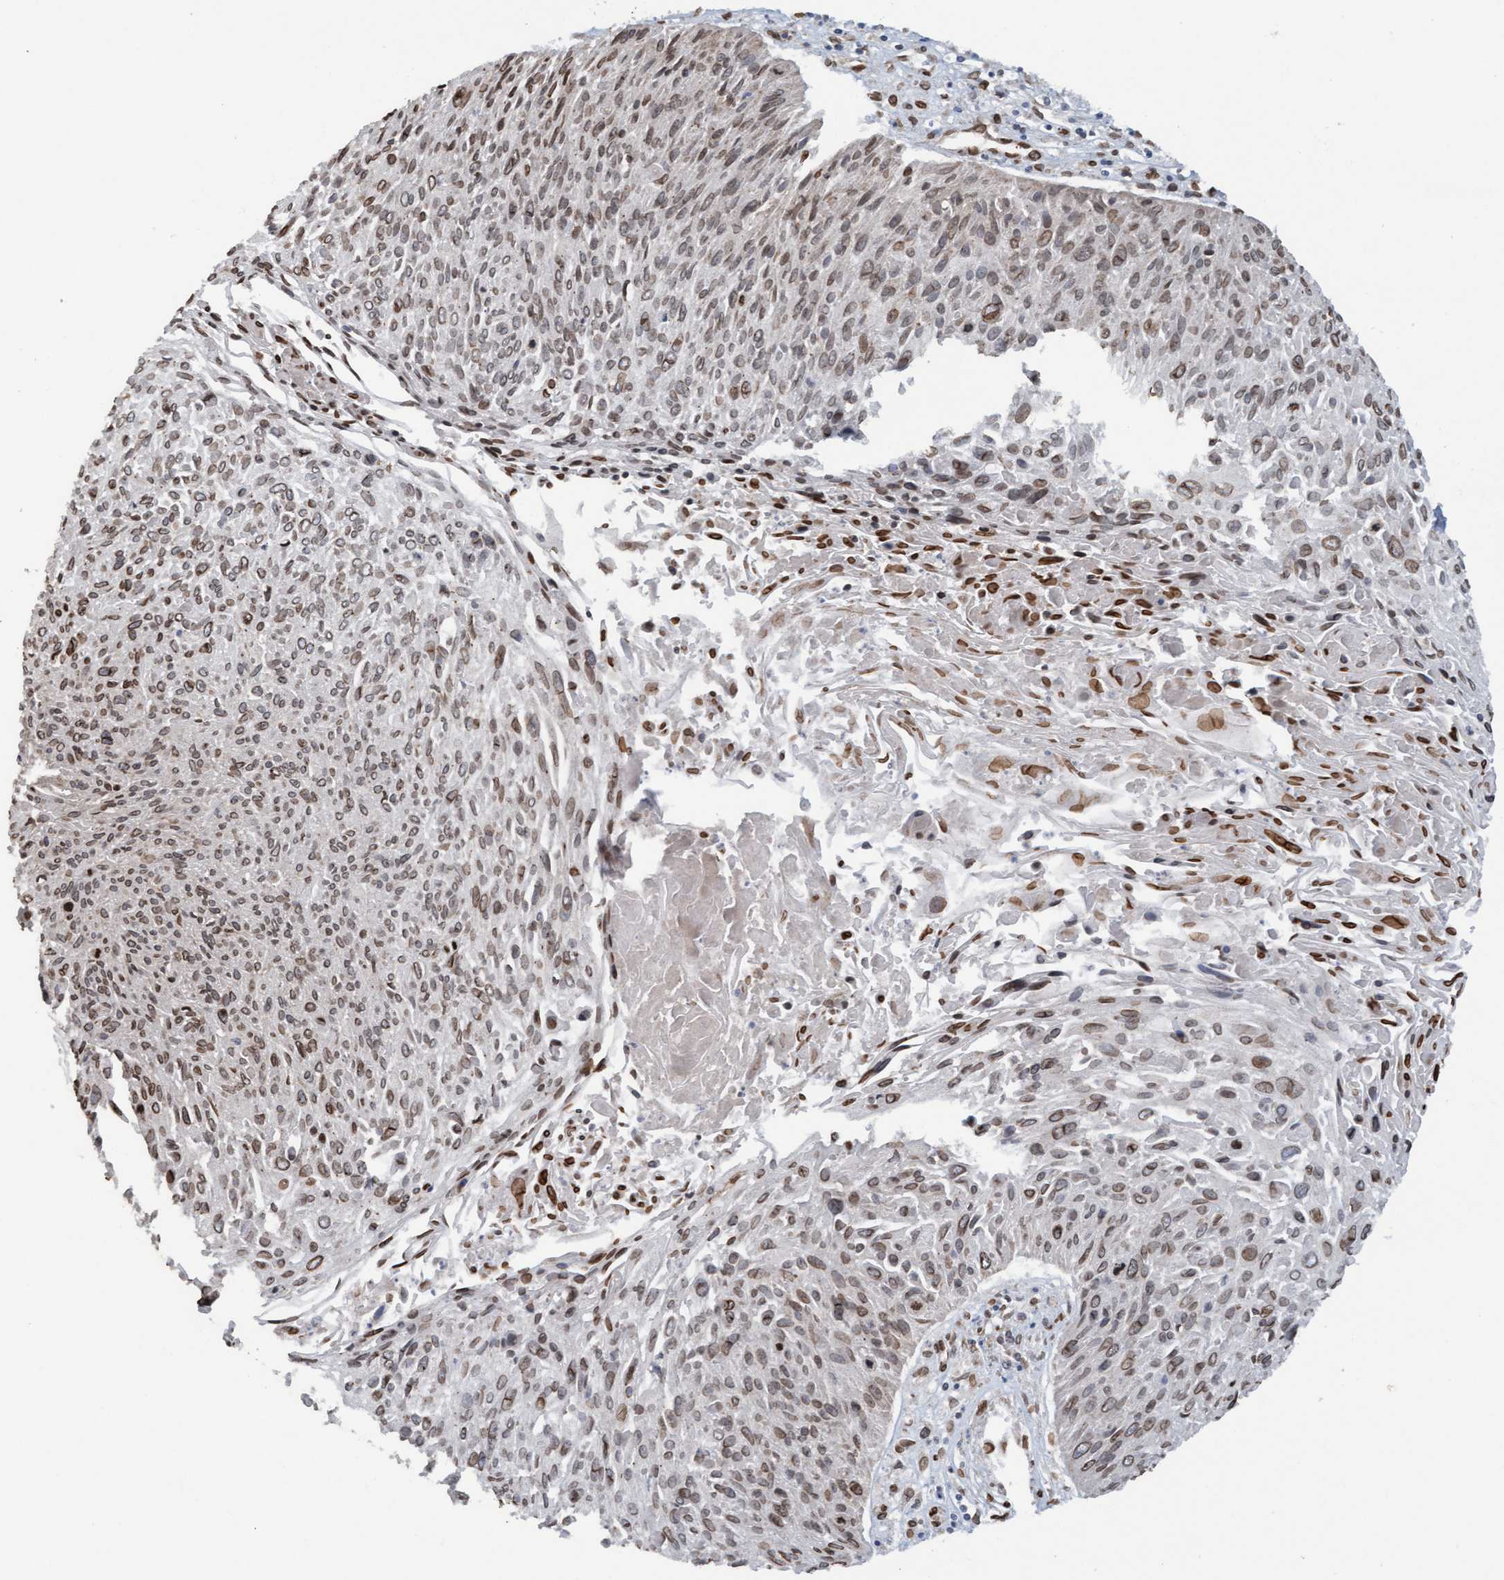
{"staining": {"intensity": "moderate", "quantity": "25%-75%", "location": "cytoplasmic/membranous"}, "tissue": "cervical cancer", "cell_type": "Tumor cells", "image_type": "cancer", "snomed": [{"axis": "morphology", "description": "Squamous cell carcinoma, NOS"}, {"axis": "topography", "description": "Cervix"}], "caption": "Immunohistochemistry (DAB) staining of cervical cancer reveals moderate cytoplasmic/membranous protein positivity in approximately 25%-75% of tumor cells.", "gene": "MRPS23", "patient": {"sex": "female", "age": 51}}